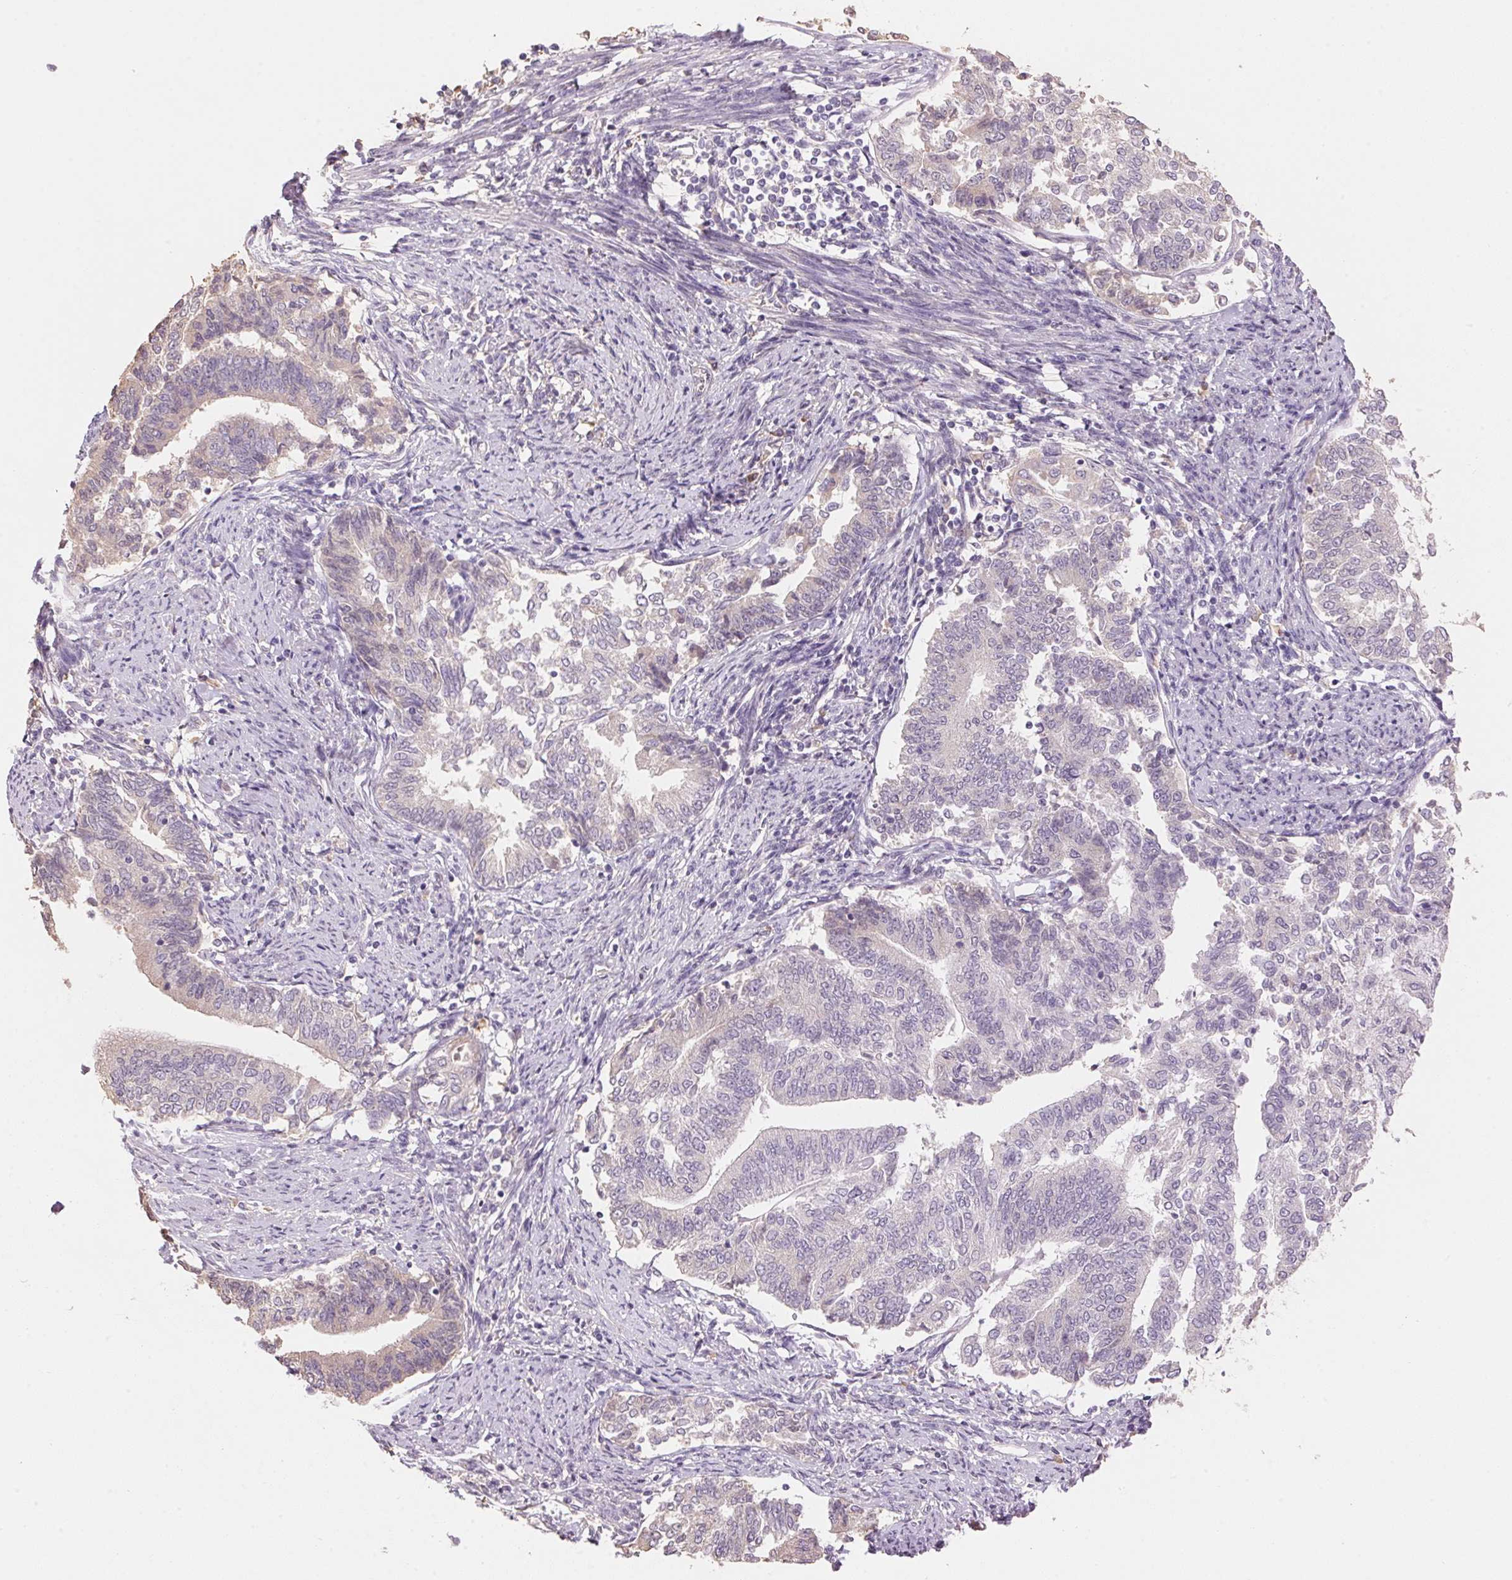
{"staining": {"intensity": "negative", "quantity": "none", "location": "none"}, "tissue": "endometrial cancer", "cell_type": "Tumor cells", "image_type": "cancer", "snomed": [{"axis": "morphology", "description": "Adenocarcinoma, NOS"}, {"axis": "topography", "description": "Endometrium"}], "caption": "Immunohistochemistry photomicrograph of neoplastic tissue: human endometrial cancer (adenocarcinoma) stained with DAB (3,3'-diaminobenzidine) demonstrates no significant protein staining in tumor cells.", "gene": "LYZL6", "patient": {"sex": "female", "age": 65}}